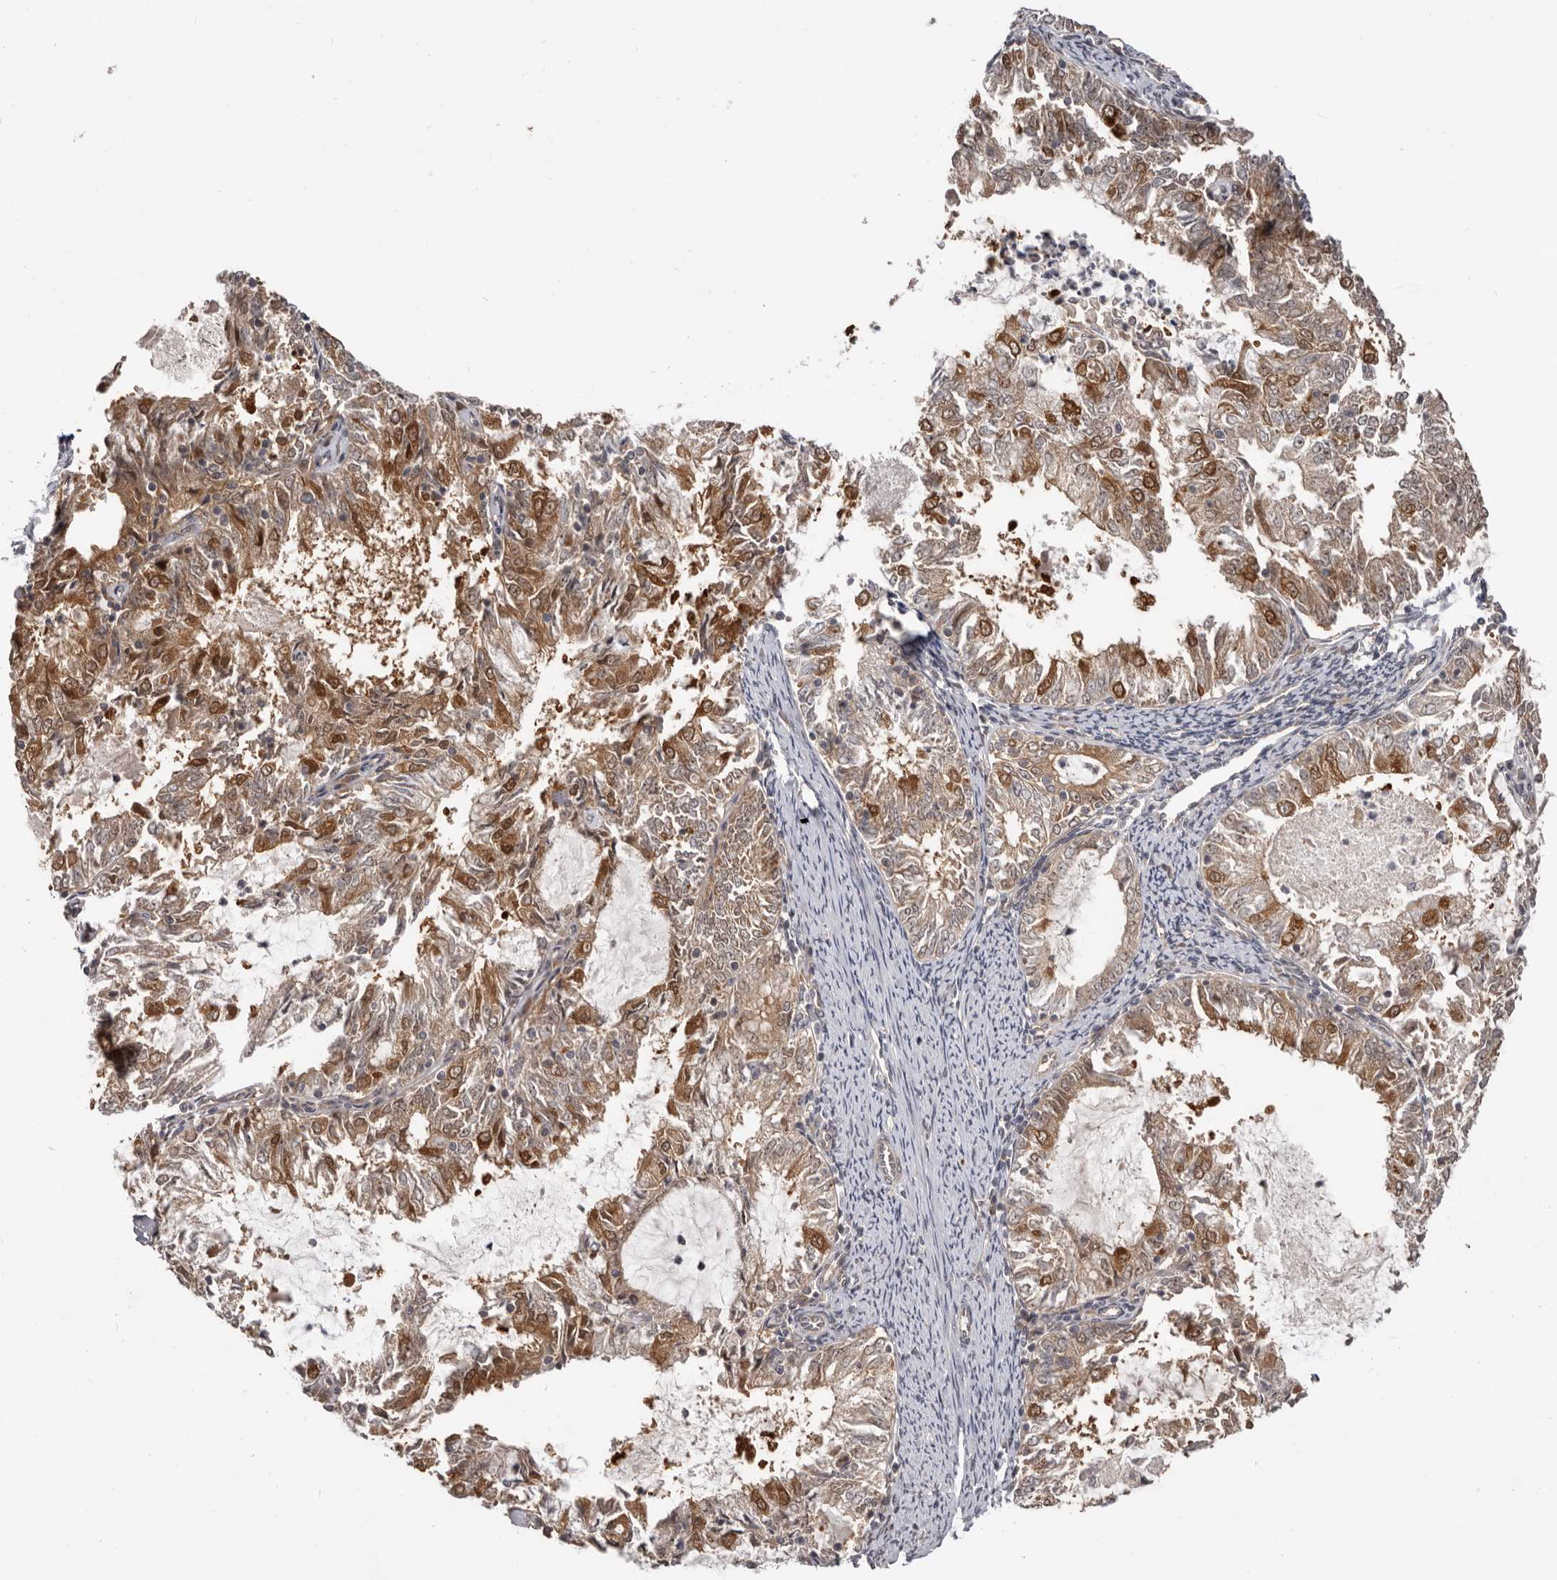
{"staining": {"intensity": "moderate", "quantity": ">75%", "location": "cytoplasmic/membranous"}, "tissue": "endometrial cancer", "cell_type": "Tumor cells", "image_type": "cancer", "snomed": [{"axis": "morphology", "description": "Adenocarcinoma, NOS"}, {"axis": "topography", "description": "Endometrium"}], "caption": "Protein expression analysis of human endometrial cancer (adenocarcinoma) reveals moderate cytoplasmic/membranous positivity in approximately >75% of tumor cells.", "gene": "BAD", "patient": {"sex": "female", "age": 57}}